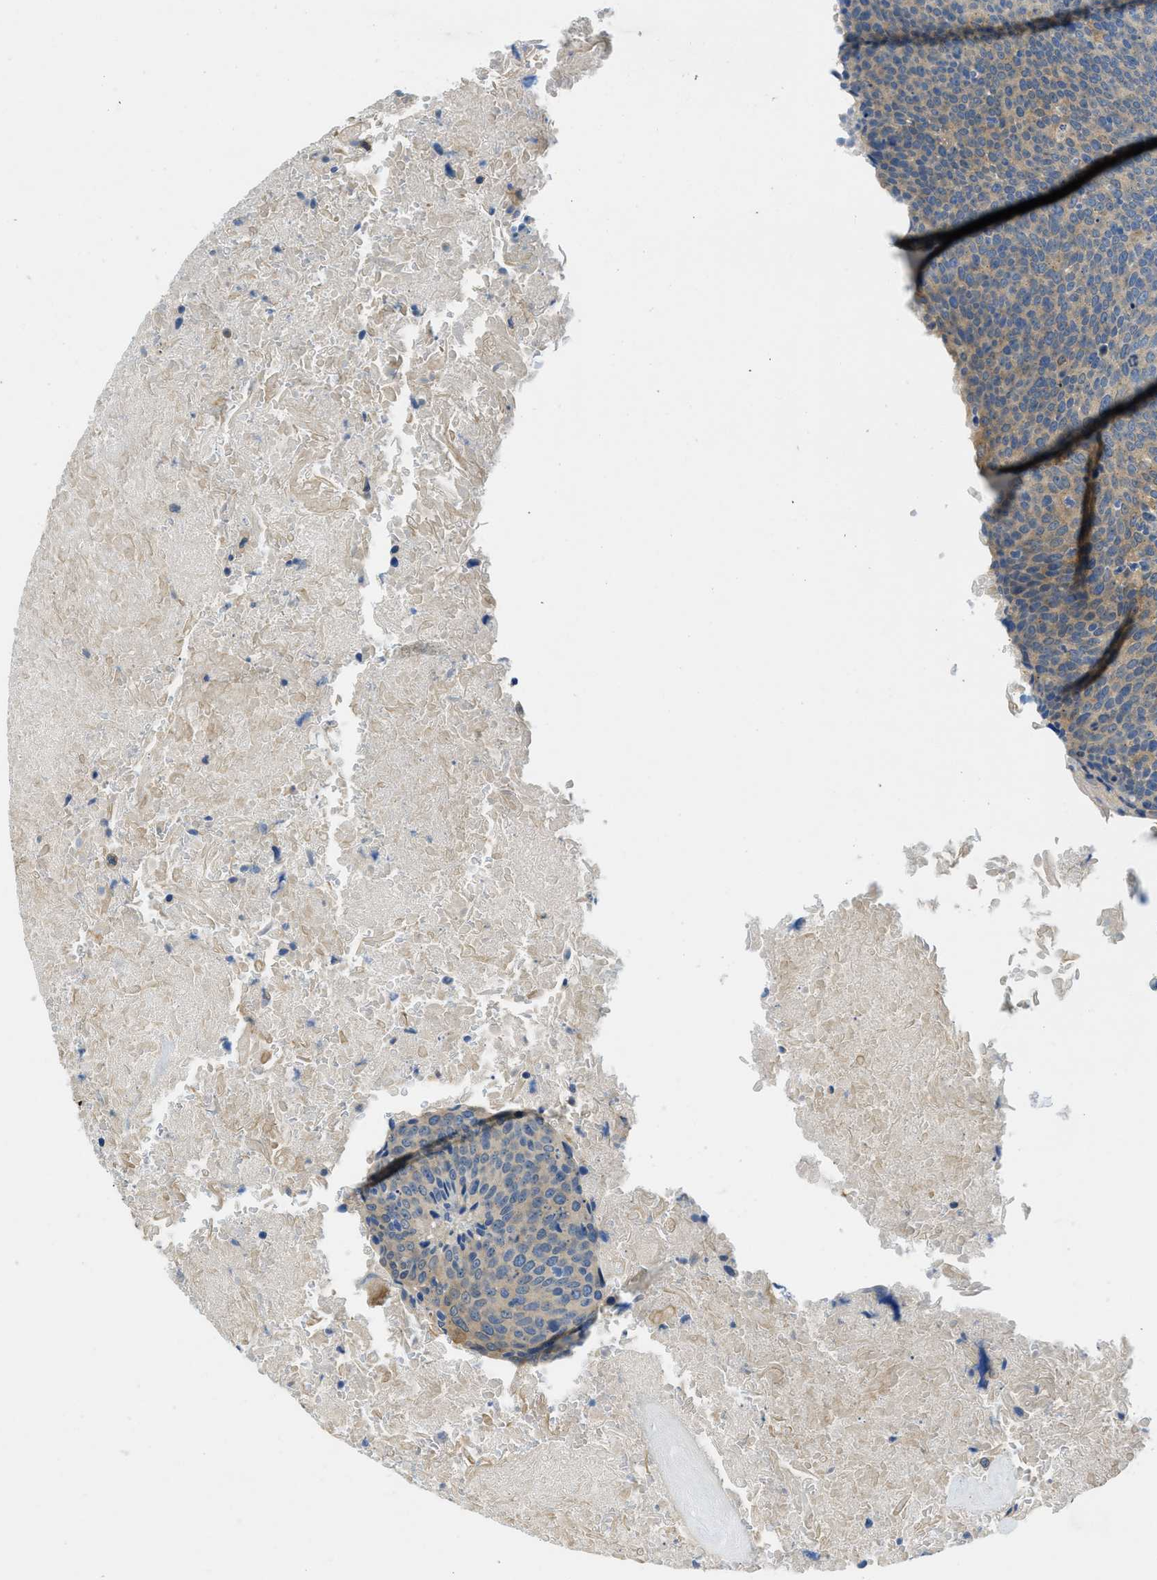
{"staining": {"intensity": "weak", "quantity": "25%-75%", "location": "cytoplasmic/membranous"}, "tissue": "head and neck cancer", "cell_type": "Tumor cells", "image_type": "cancer", "snomed": [{"axis": "morphology", "description": "Squamous cell carcinoma, NOS"}, {"axis": "morphology", "description": "Squamous cell carcinoma, metastatic, NOS"}, {"axis": "topography", "description": "Lymph node"}, {"axis": "topography", "description": "Head-Neck"}], "caption": "Tumor cells exhibit low levels of weak cytoplasmic/membranous positivity in approximately 25%-75% of cells in human squamous cell carcinoma (head and neck).", "gene": "RIPK2", "patient": {"sex": "male", "age": 62}}